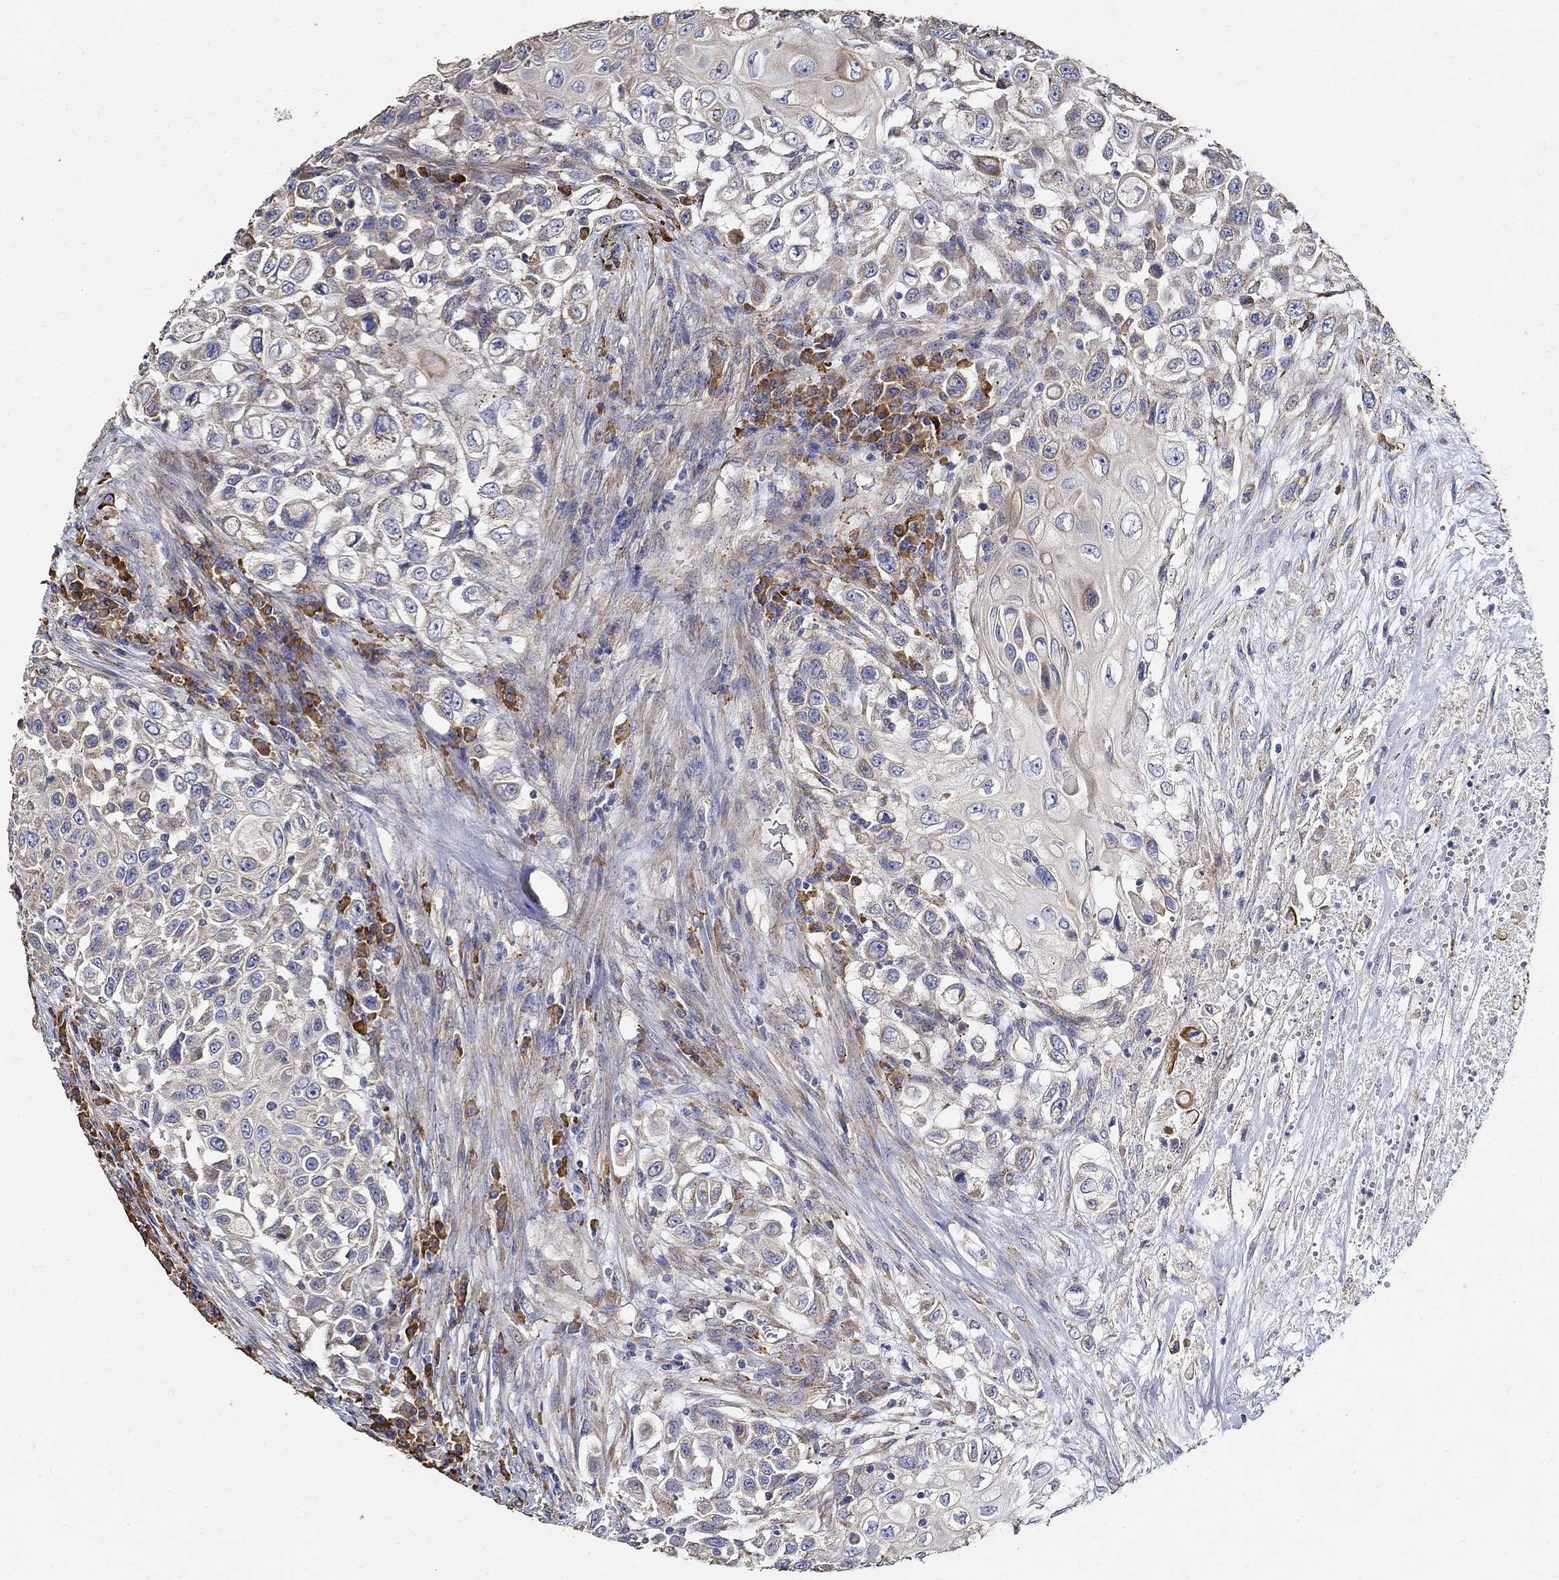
{"staining": {"intensity": "negative", "quantity": "none", "location": "none"}, "tissue": "urothelial cancer", "cell_type": "Tumor cells", "image_type": "cancer", "snomed": [{"axis": "morphology", "description": "Urothelial carcinoma, High grade"}, {"axis": "topography", "description": "Urinary bladder"}], "caption": "This is a histopathology image of immunohistochemistry (IHC) staining of urothelial cancer, which shows no staining in tumor cells.", "gene": "EMILIN3", "patient": {"sex": "female", "age": 56}}